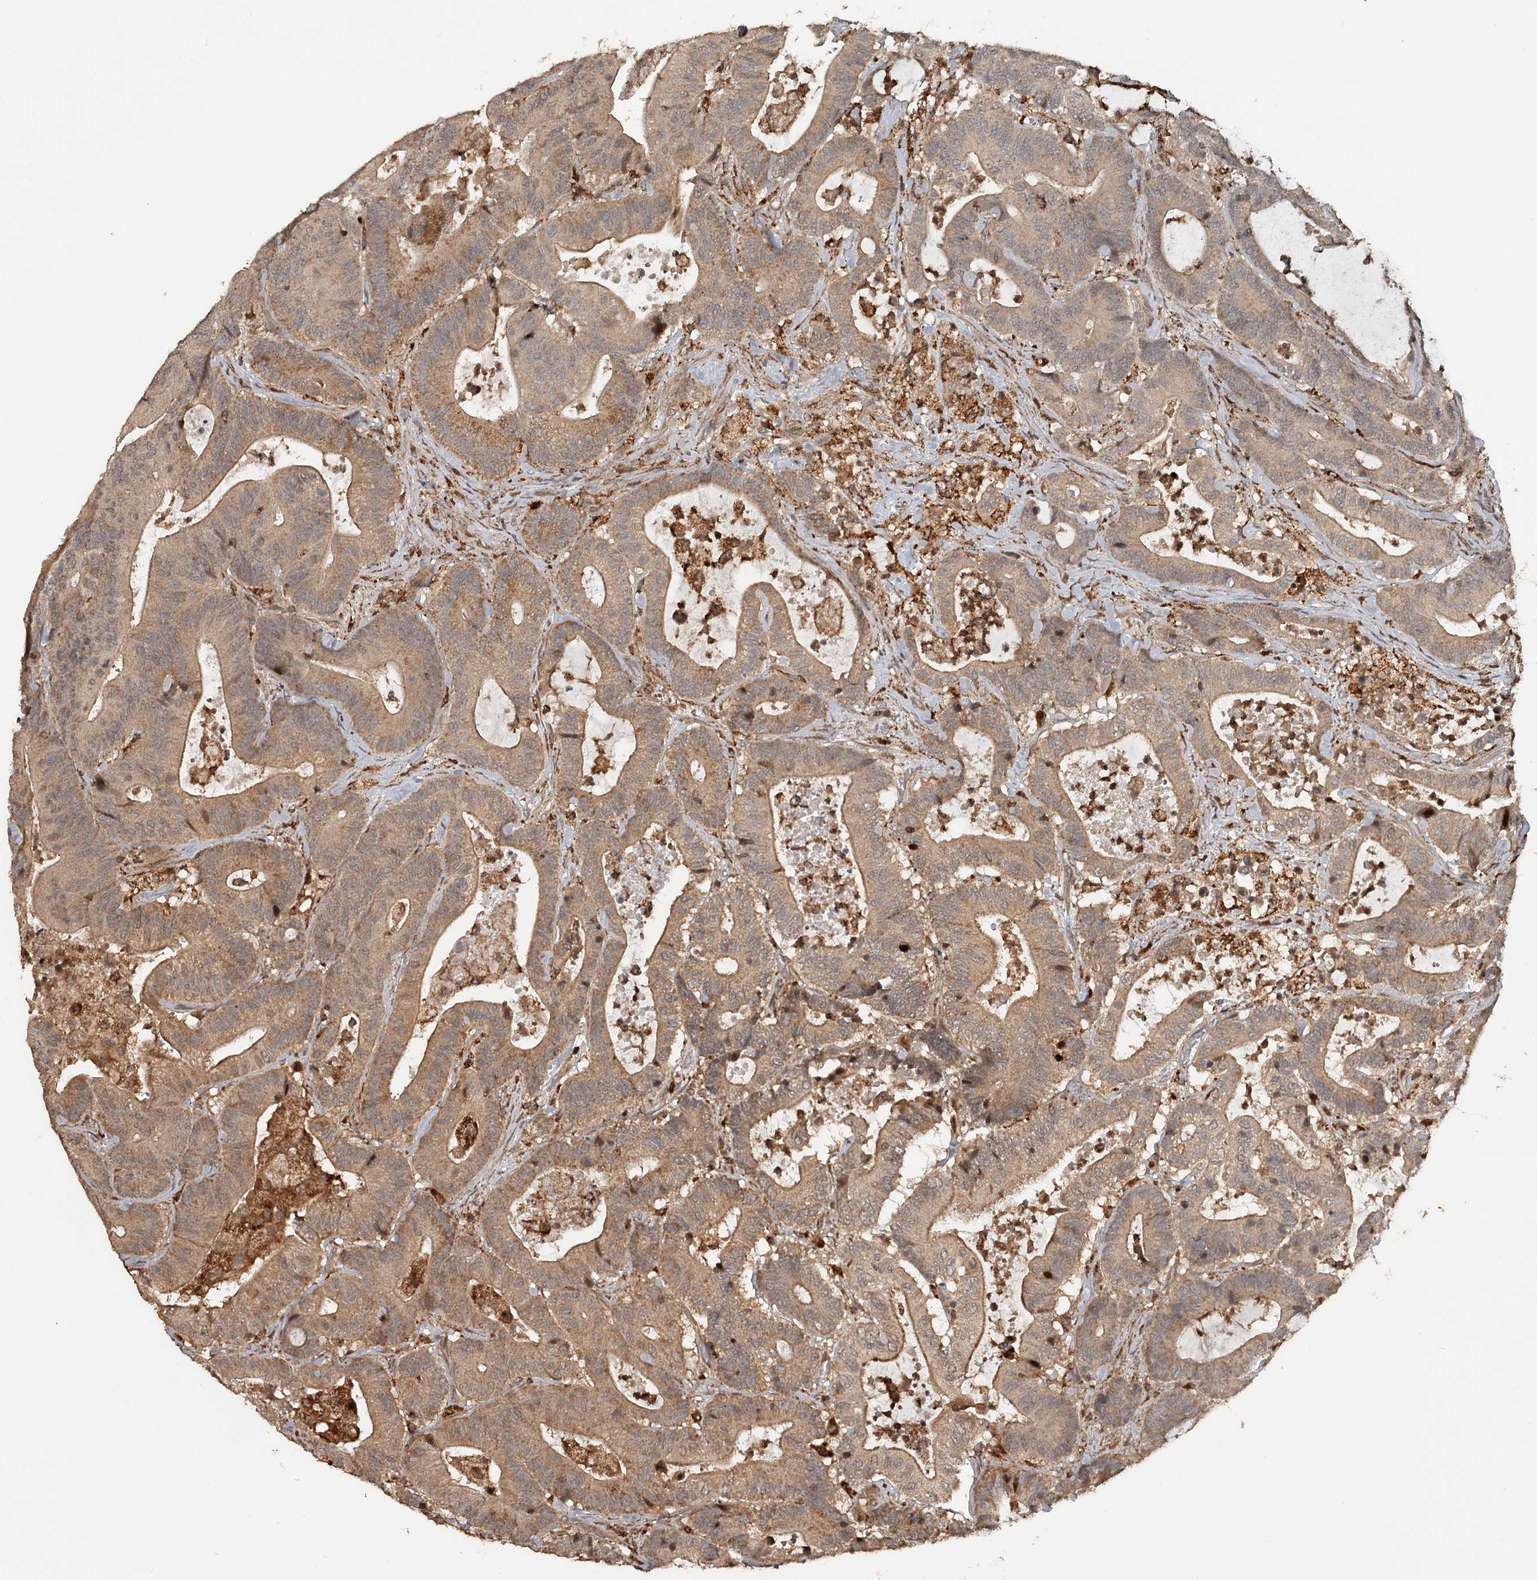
{"staining": {"intensity": "moderate", "quantity": ">75%", "location": "cytoplasmic/membranous"}, "tissue": "colorectal cancer", "cell_type": "Tumor cells", "image_type": "cancer", "snomed": [{"axis": "morphology", "description": "Adenocarcinoma, NOS"}, {"axis": "topography", "description": "Colon"}], "caption": "Brown immunohistochemical staining in human adenocarcinoma (colorectal) shows moderate cytoplasmic/membranous positivity in approximately >75% of tumor cells.", "gene": "FAXC", "patient": {"sex": "female", "age": 84}}